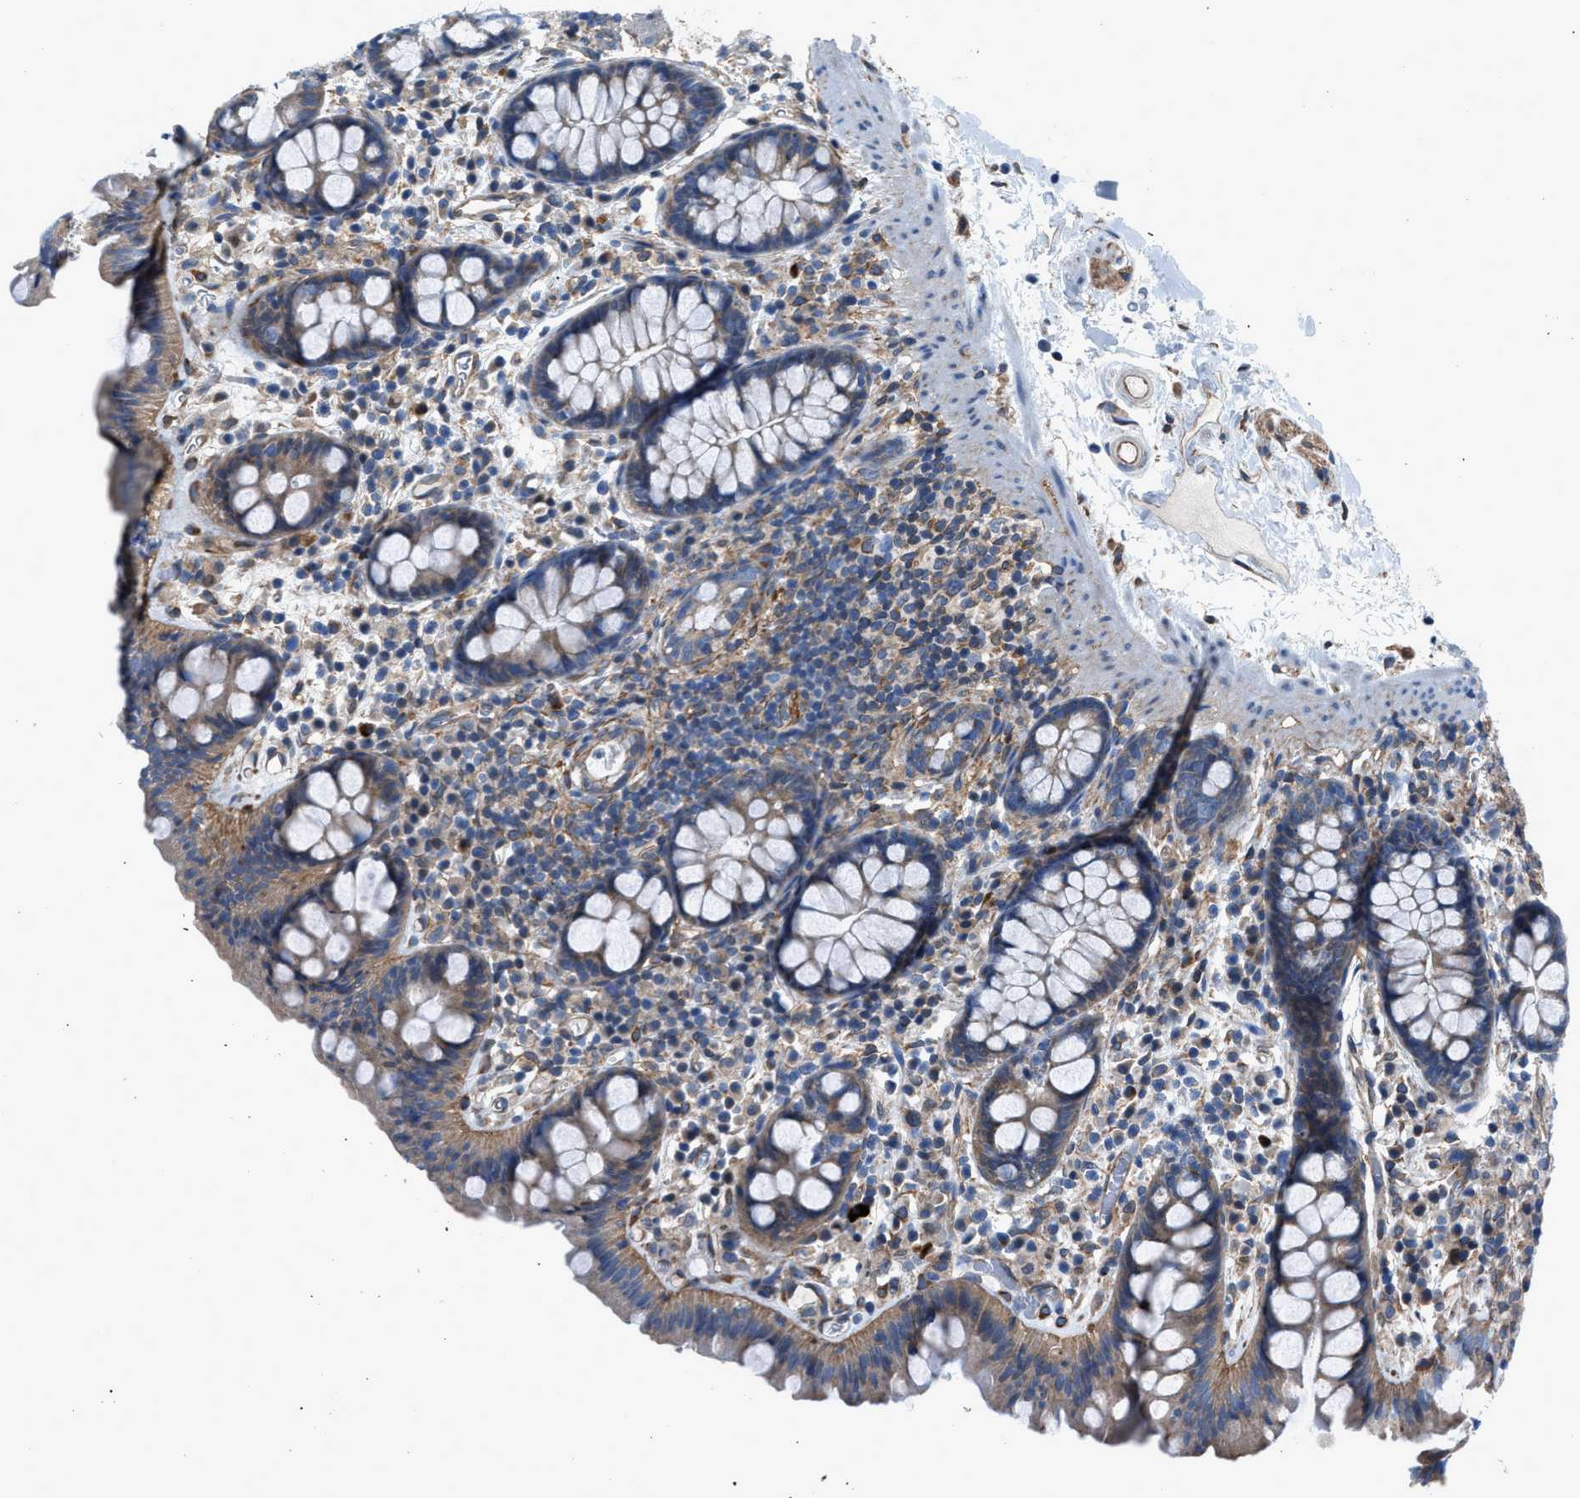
{"staining": {"intensity": "weak", "quantity": ">75%", "location": "cytoplasmic/membranous"}, "tissue": "colon", "cell_type": "Endothelial cells", "image_type": "normal", "snomed": [{"axis": "morphology", "description": "Normal tissue, NOS"}, {"axis": "topography", "description": "Colon"}], "caption": "Immunohistochemistry histopathology image of normal colon: colon stained using immunohistochemistry reveals low levels of weak protein expression localized specifically in the cytoplasmic/membranous of endothelial cells, appearing as a cytoplasmic/membranous brown color.", "gene": "DMAC1", "patient": {"sex": "female", "age": 80}}